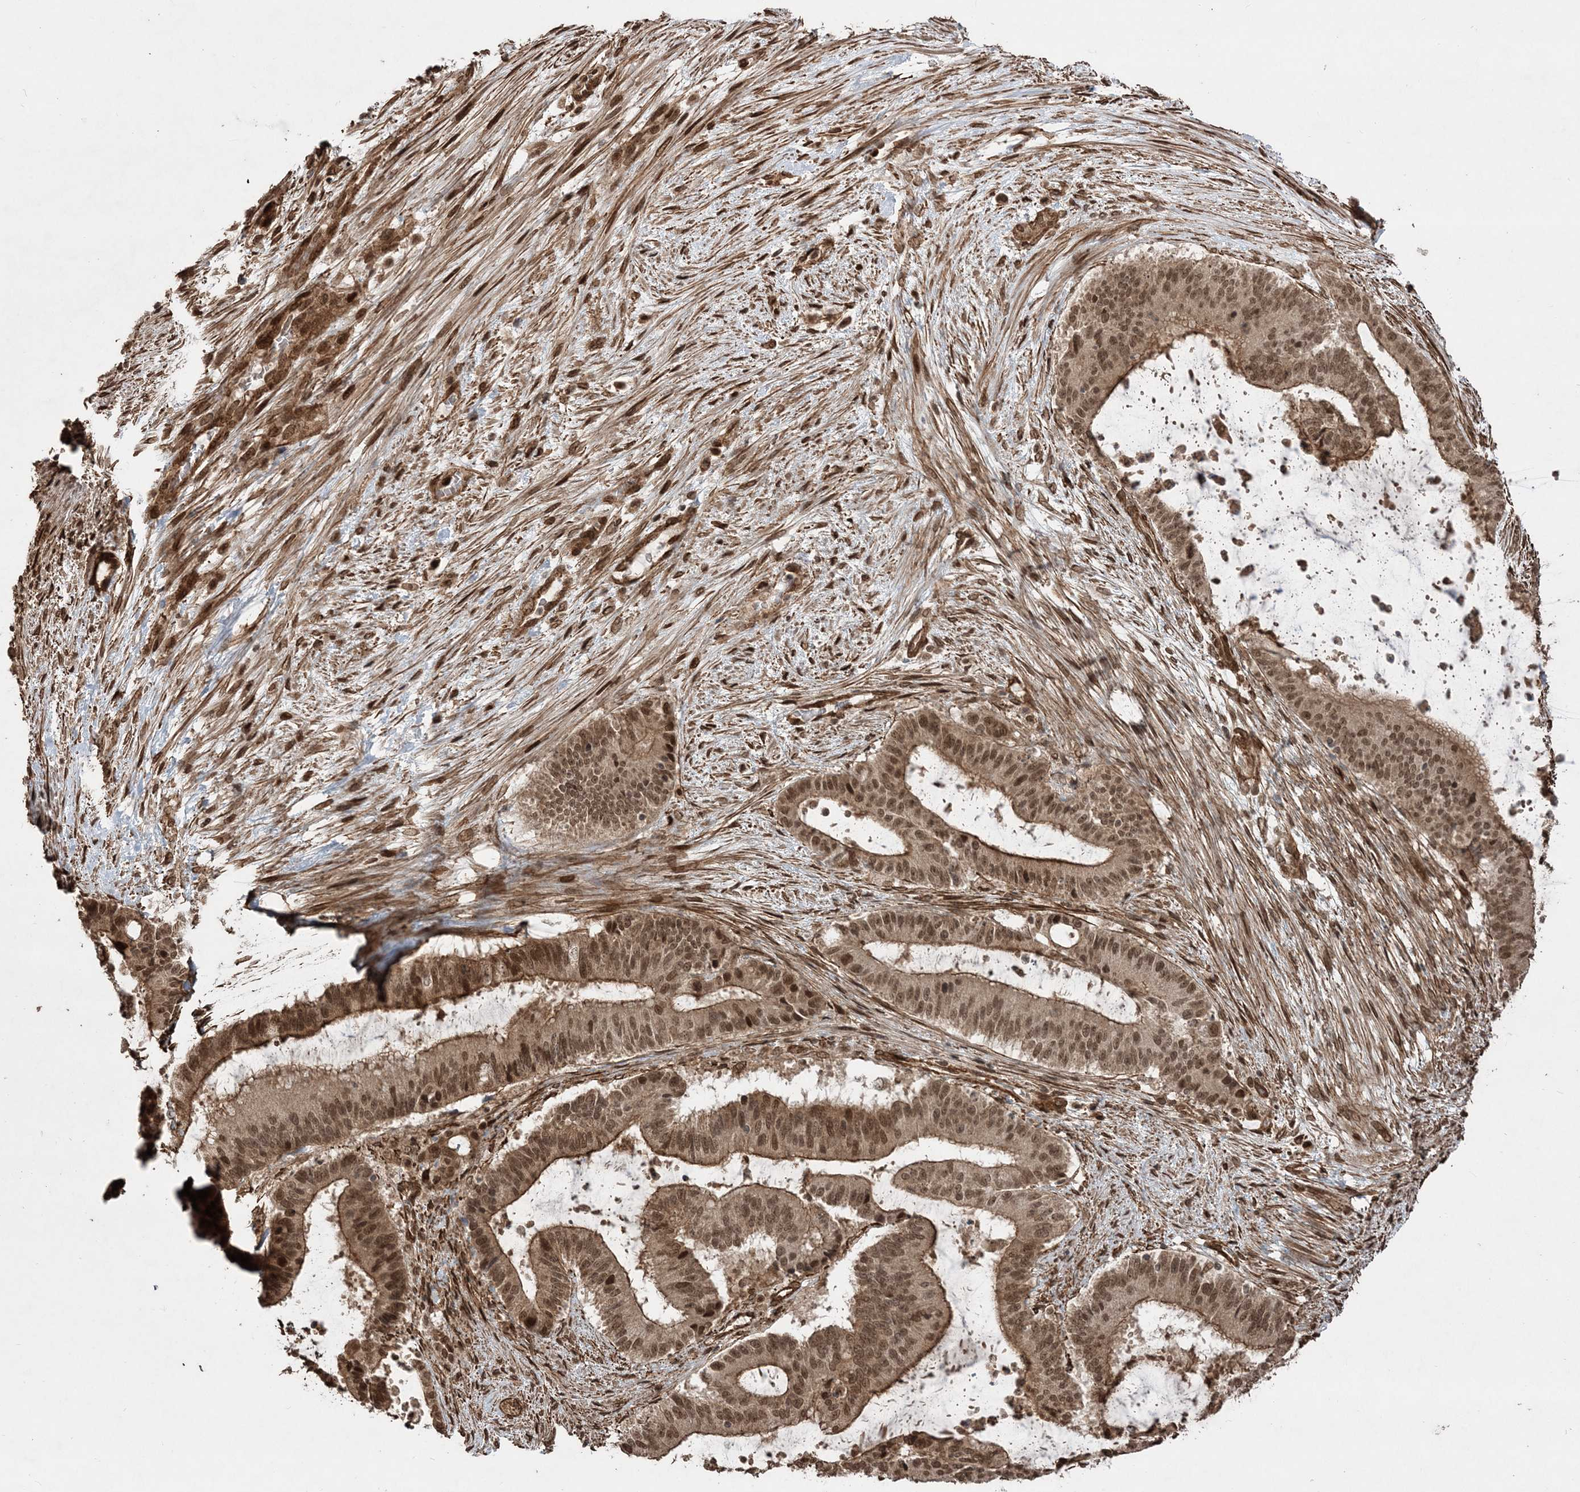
{"staining": {"intensity": "moderate", "quantity": ">75%", "location": "cytoplasmic/membranous,nuclear"}, "tissue": "liver cancer", "cell_type": "Tumor cells", "image_type": "cancer", "snomed": [{"axis": "morphology", "description": "Normal tissue, NOS"}, {"axis": "morphology", "description": "Cholangiocarcinoma"}, {"axis": "topography", "description": "Liver"}, {"axis": "topography", "description": "Peripheral nerve tissue"}], "caption": "Immunohistochemical staining of human liver cancer (cholangiocarcinoma) shows medium levels of moderate cytoplasmic/membranous and nuclear staining in about >75% of tumor cells.", "gene": "ETAA1", "patient": {"sex": "female", "age": 73}}